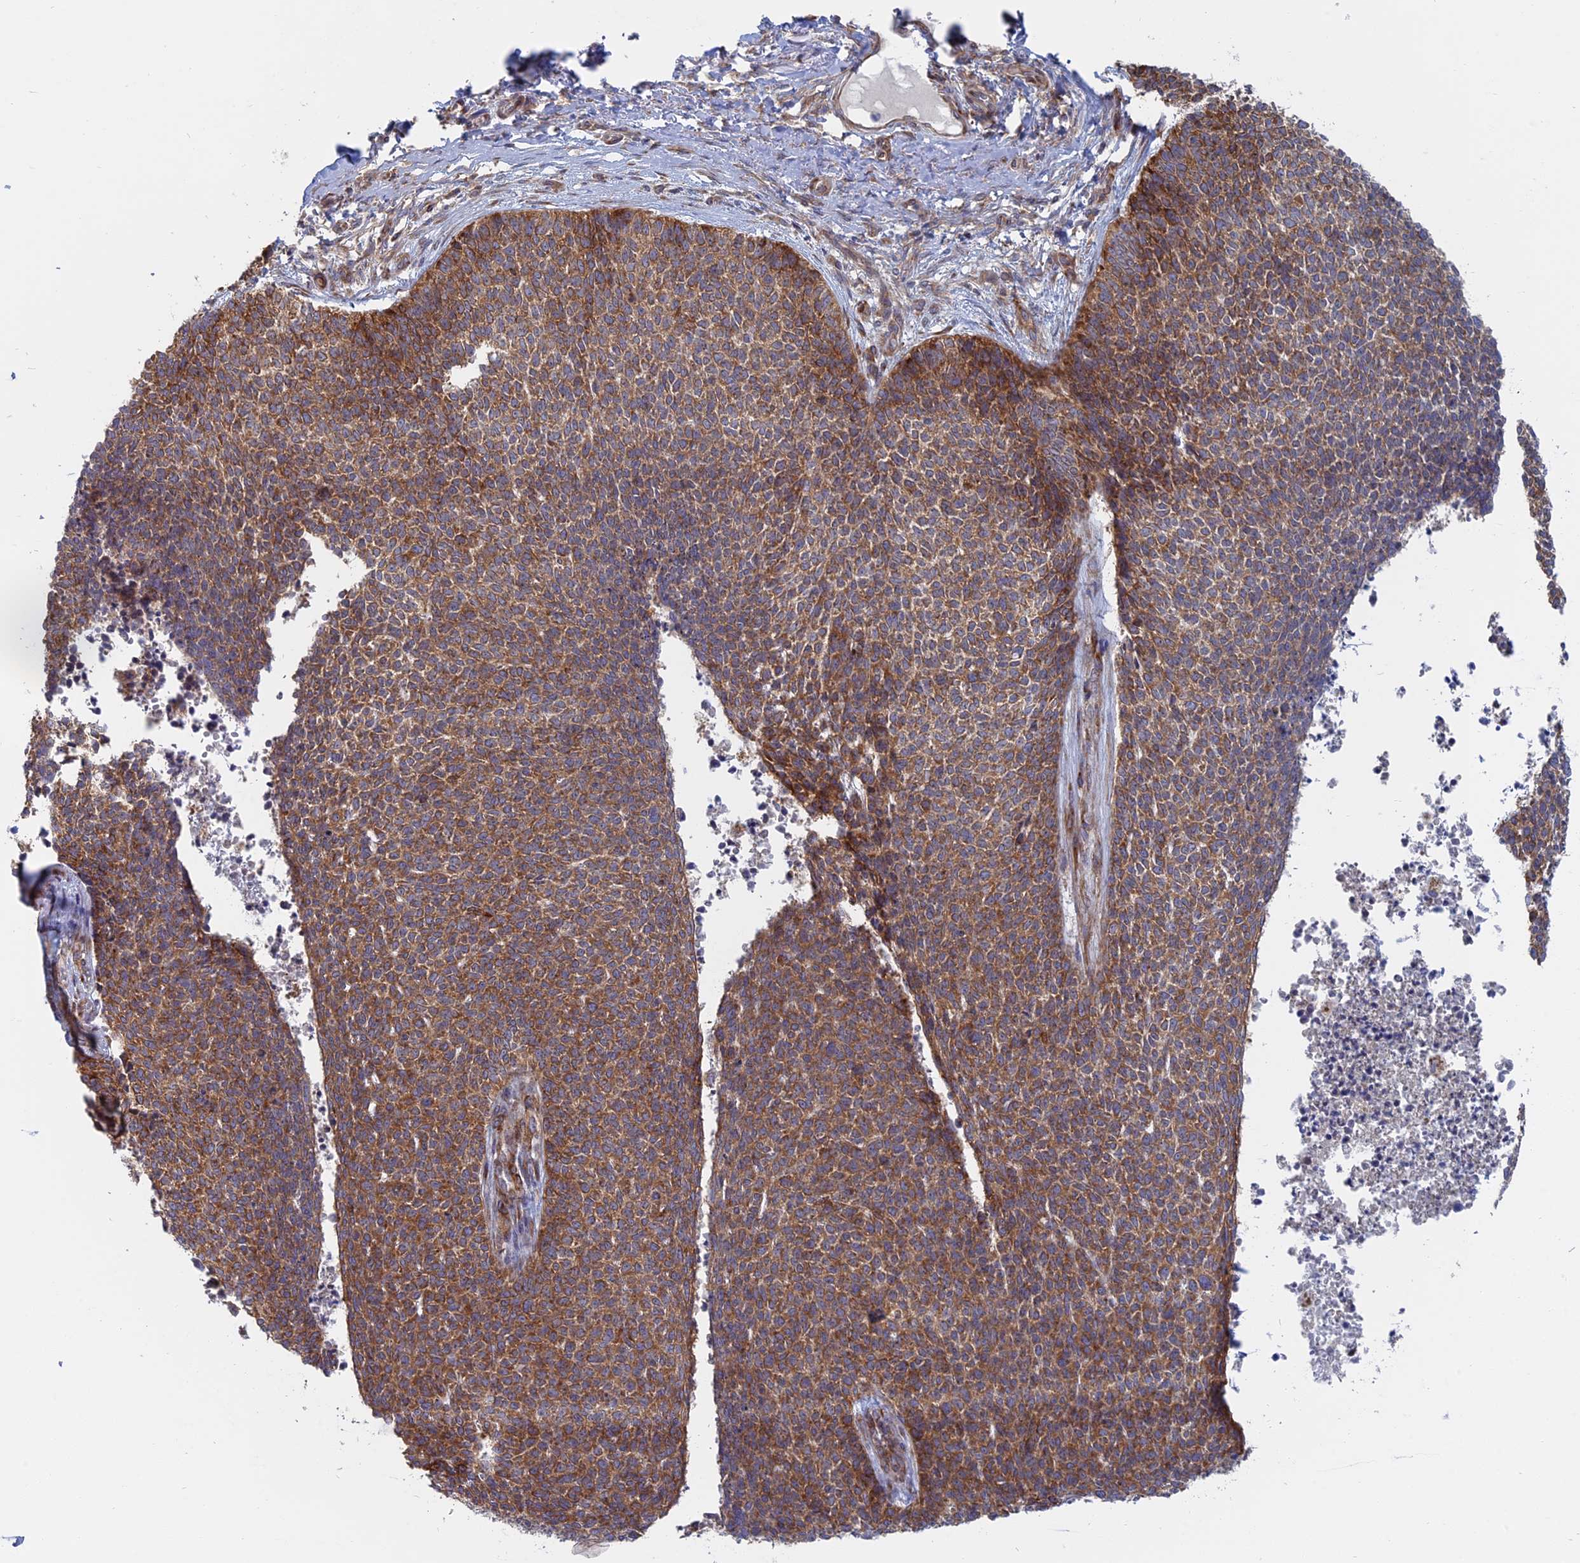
{"staining": {"intensity": "moderate", "quantity": ">75%", "location": "cytoplasmic/membranous"}, "tissue": "skin cancer", "cell_type": "Tumor cells", "image_type": "cancer", "snomed": [{"axis": "morphology", "description": "Basal cell carcinoma"}, {"axis": "topography", "description": "Skin"}], "caption": "Immunohistochemical staining of human skin cancer (basal cell carcinoma) exhibits moderate cytoplasmic/membranous protein positivity in approximately >75% of tumor cells.", "gene": "TBC1D30", "patient": {"sex": "female", "age": 84}}